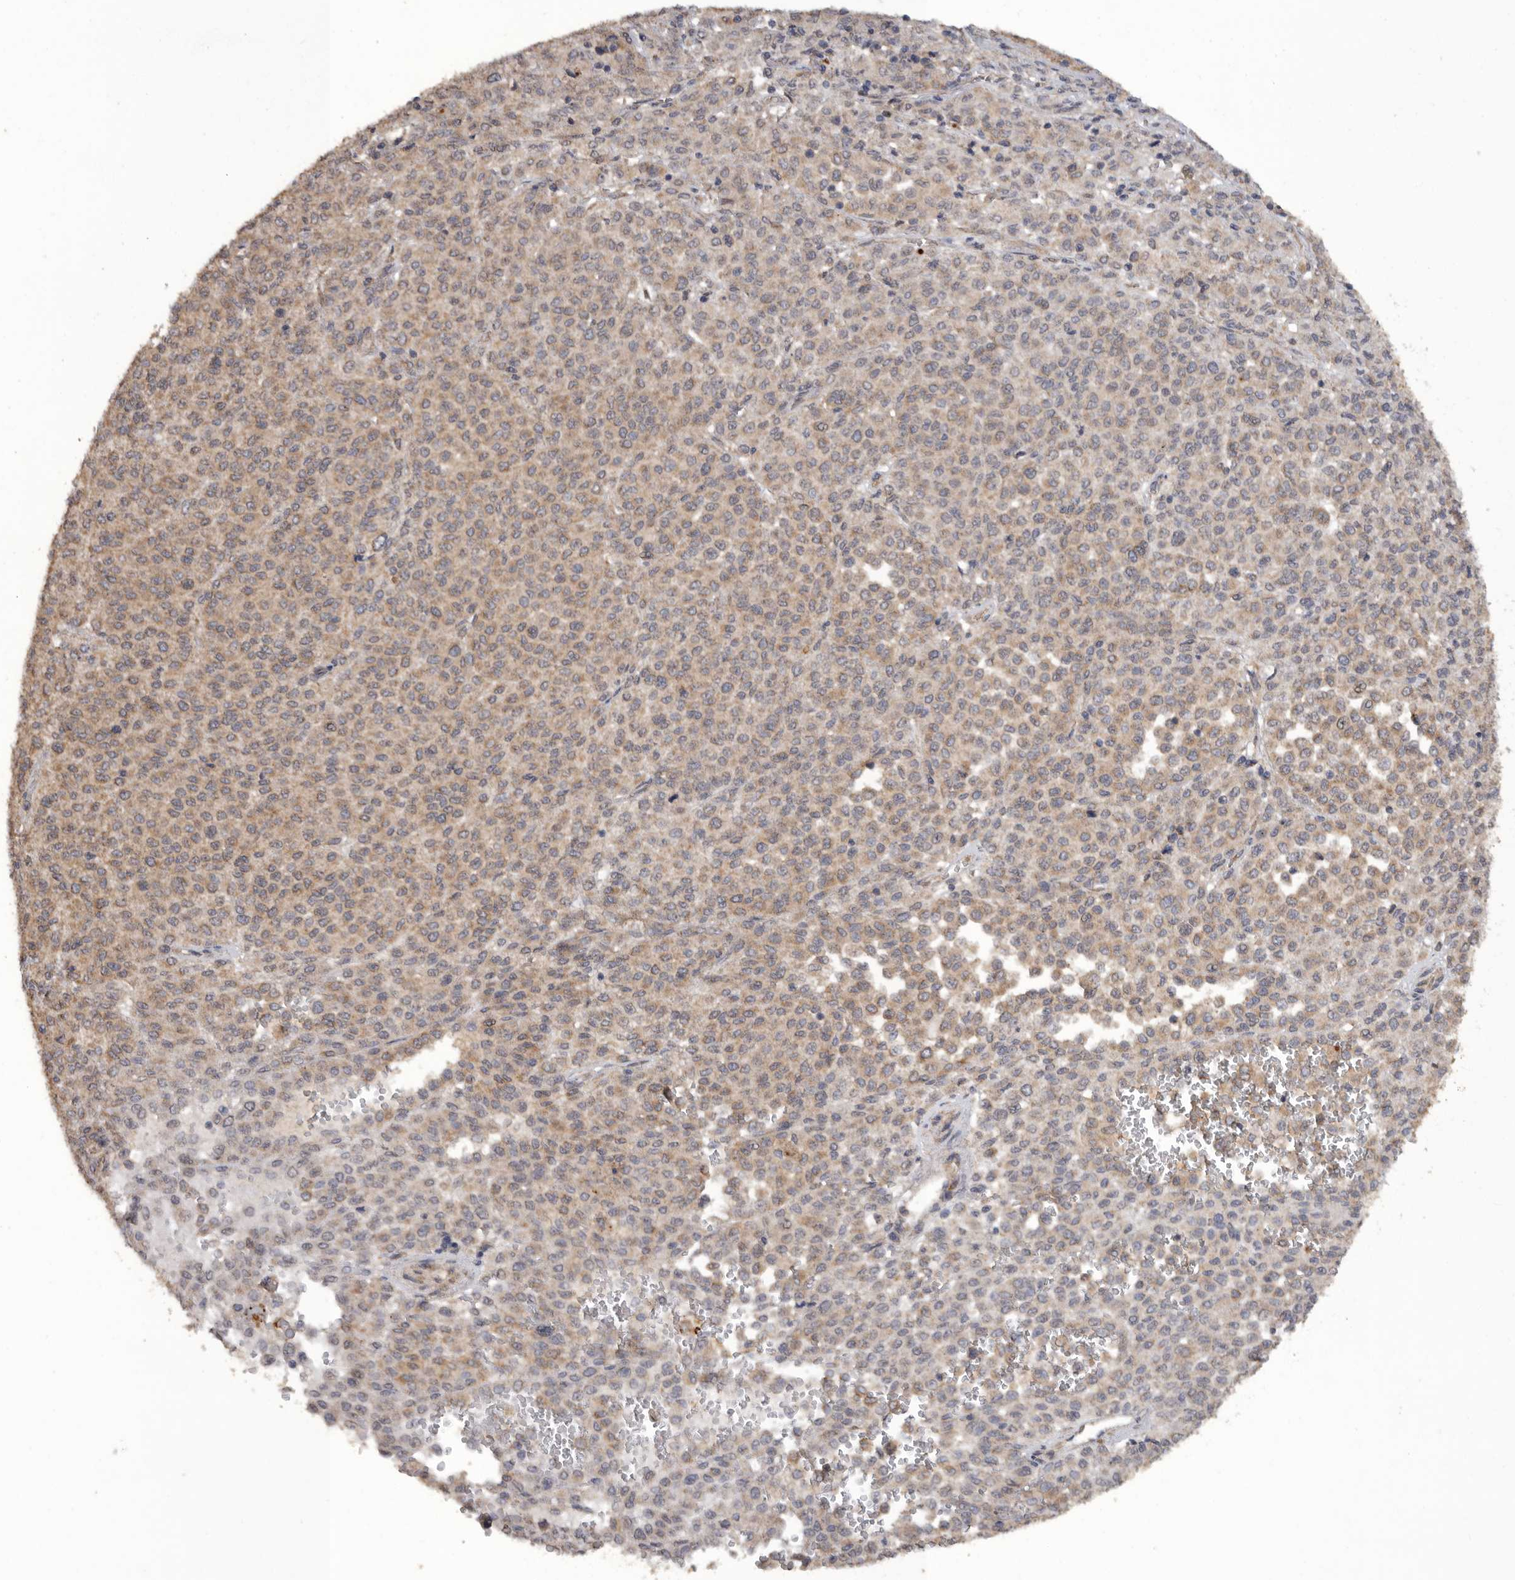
{"staining": {"intensity": "weak", "quantity": ">75%", "location": "cytoplasmic/membranous"}, "tissue": "melanoma", "cell_type": "Tumor cells", "image_type": "cancer", "snomed": [{"axis": "morphology", "description": "Malignant melanoma, Metastatic site"}, {"axis": "topography", "description": "Pancreas"}], "caption": "DAB (3,3'-diaminobenzidine) immunohistochemical staining of human melanoma reveals weak cytoplasmic/membranous protein expression in approximately >75% of tumor cells.", "gene": "PODXL2", "patient": {"sex": "female", "age": 30}}